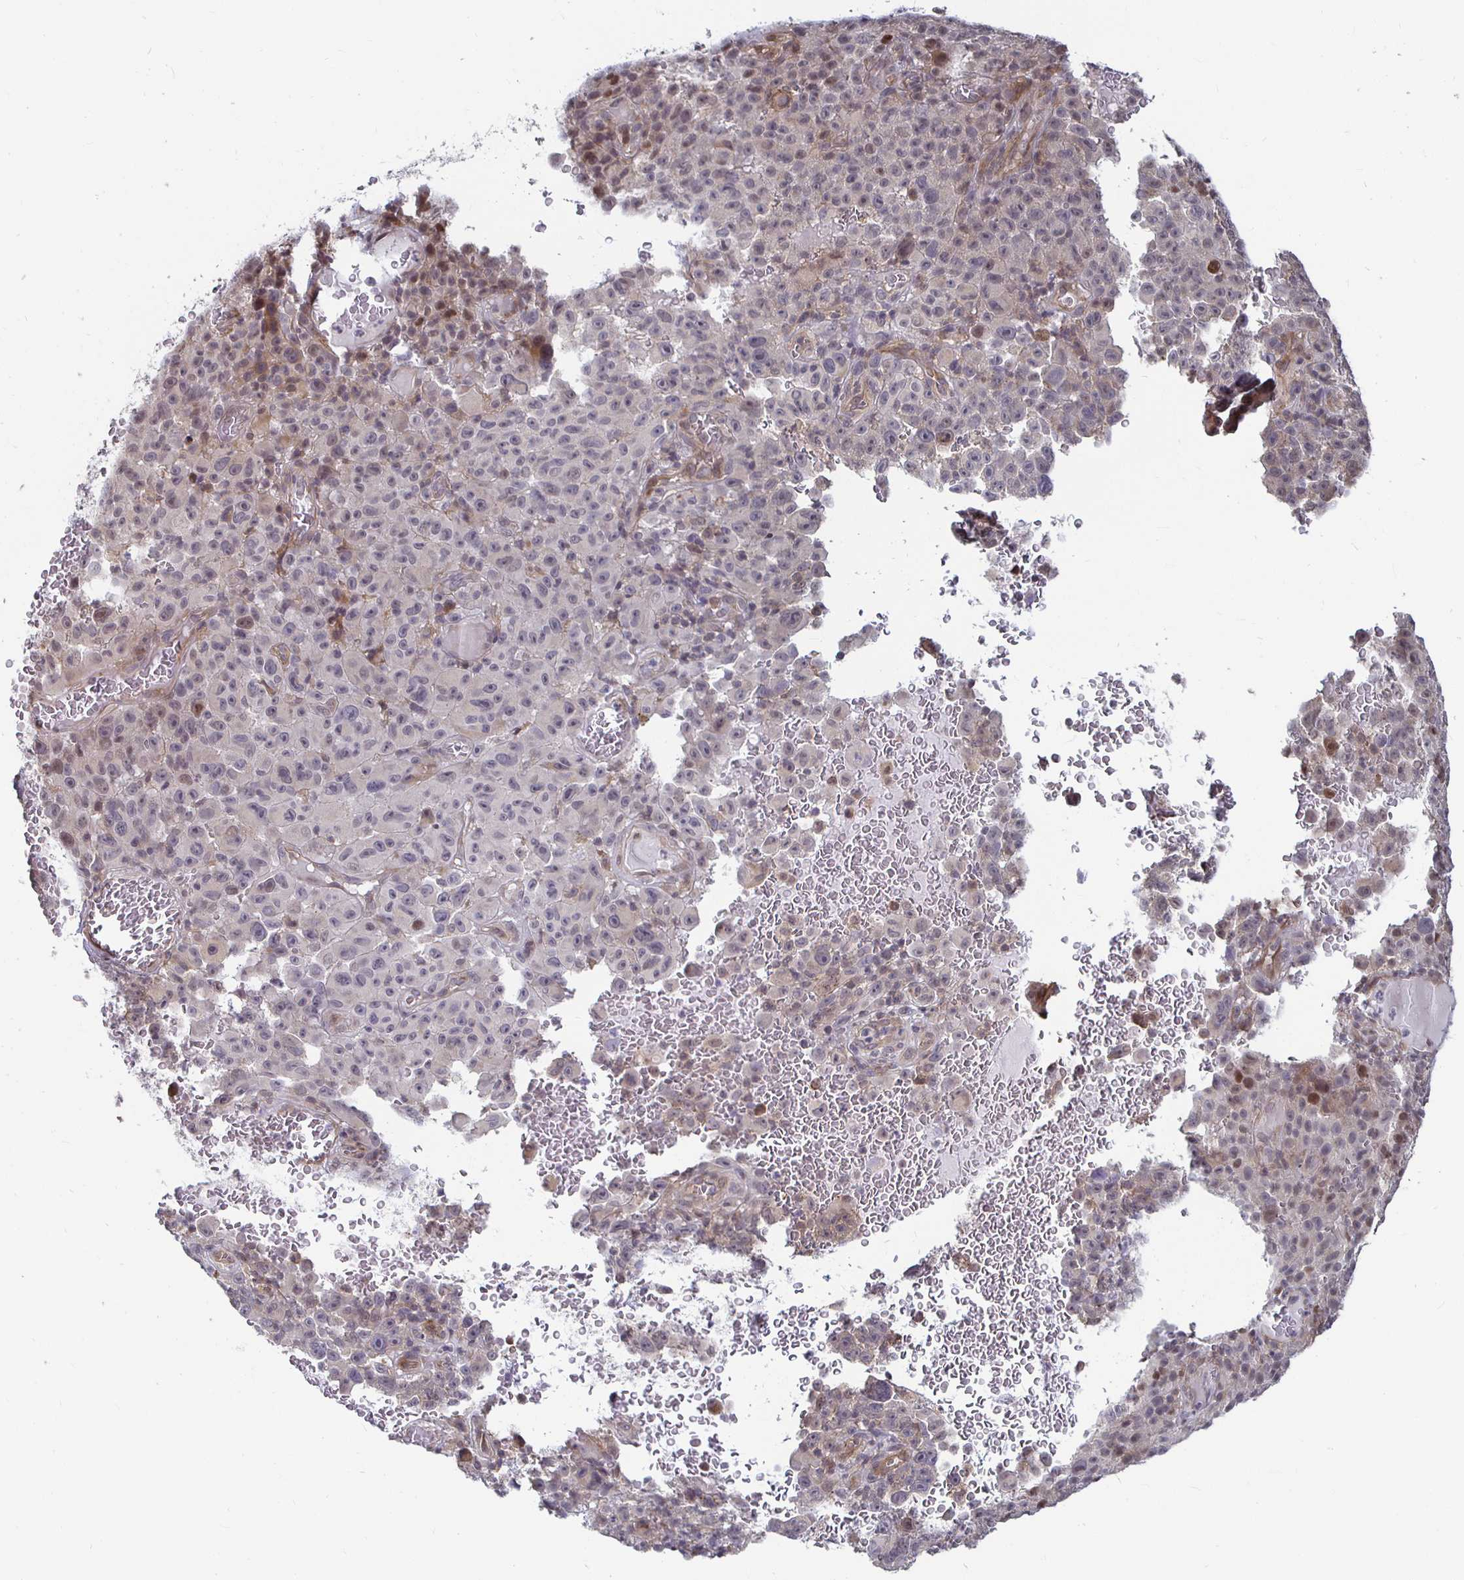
{"staining": {"intensity": "weak", "quantity": "<25%", "location": "nuclear"}, "tissue": "melanoma", "cell_type": "Tumor cells", "image_type": "cancer", "snomed": [{"axis": "morphology", "description": "Malignant melanoma, NOS"}, {"axis": "topography", "description": "Skin"}], "caption": "IHC photomicrograph of melanoma stained for a protein (brown), which shows no positivity in tumor cells.", "gene": "CAPN11", "patient": {"sex": "female", "age": 82}}